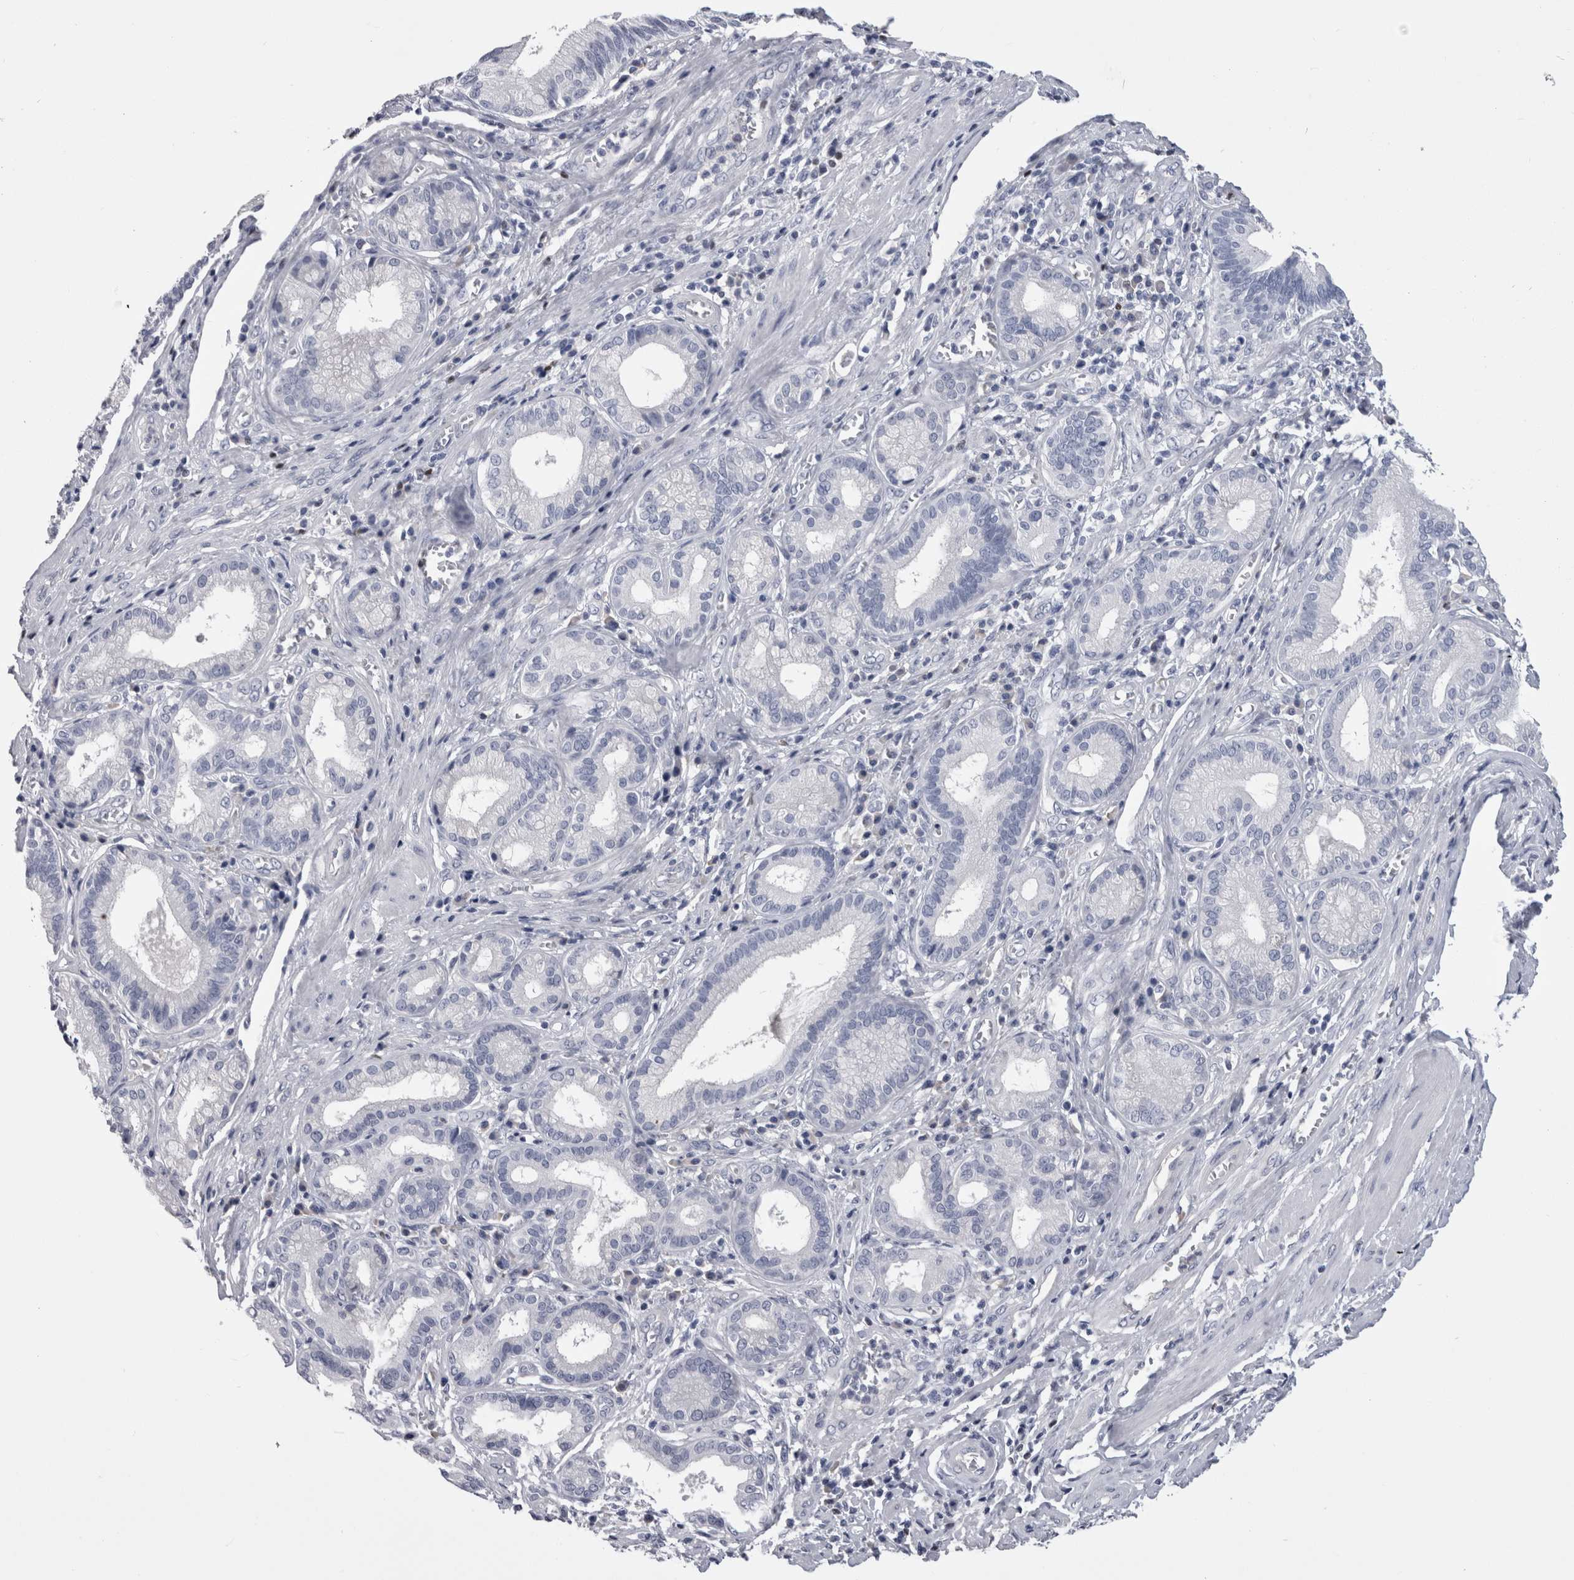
{"staining": {"intensity": "negative", "quantity": "none", "location": "none"}, "tissue": "pancreatic cancer", "cell_type": "Tumor cells", "image_type": "cancer", "snomed": [{"axis": "morphology", "description": "Adenocarcinoma, NOS"}, {"axis": "topography", "description": "Pancreas"}], "caption": "Pancreatic adenocarcinoma stained for a protein using IHC exhibits no expression tumor cells.", "gene": "PAX5", "patient": {"sex": "female", "age": 75}}